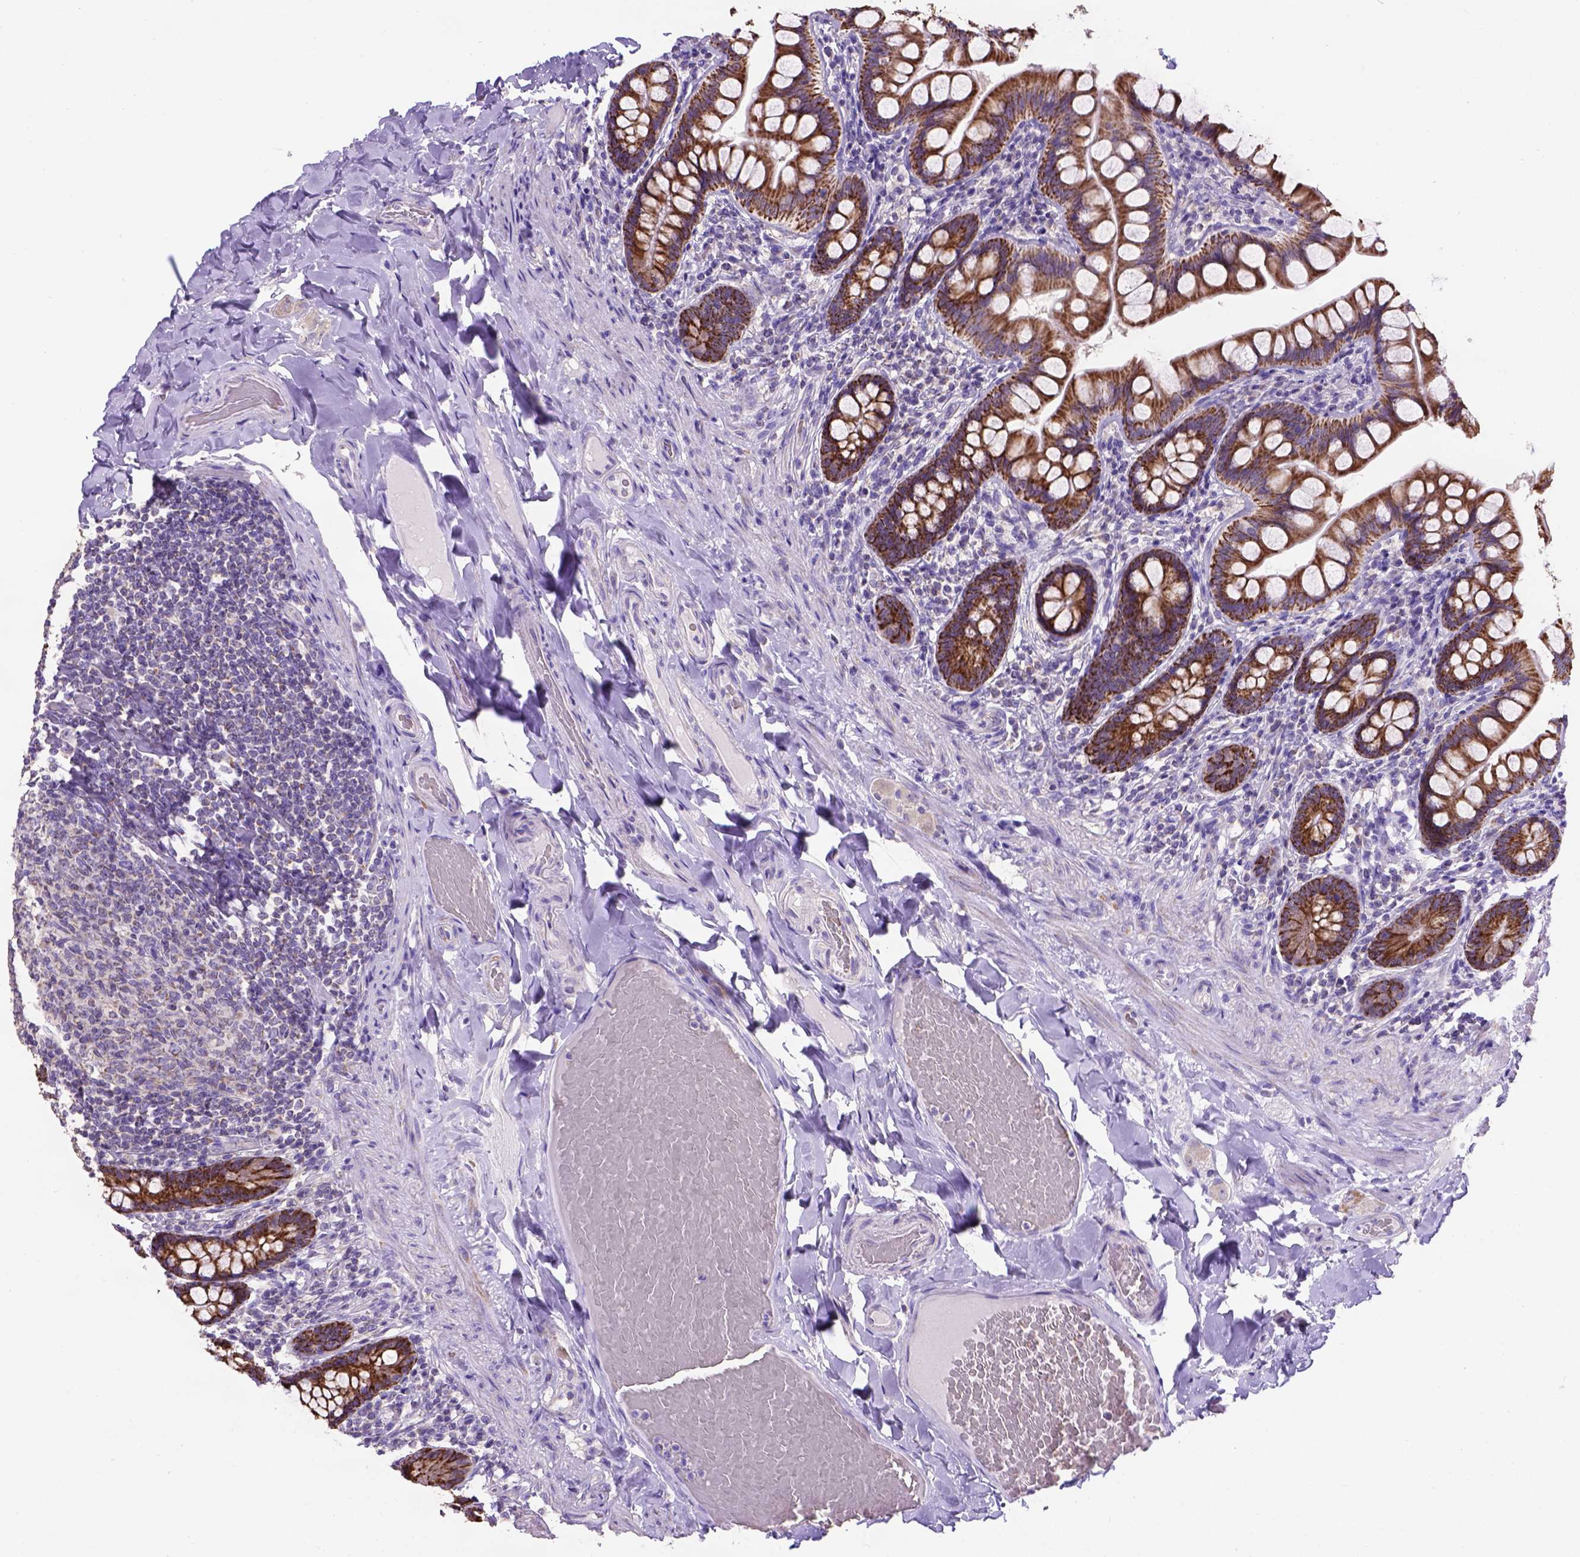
{"staining": {"intensity": "strong", "quantity": ">75%", "location": "cytoplasmic/membranous"}, "tissue": "small intestine", "cell_type": "Glandular cells", "image_type": "normal", "snomed": [{"axis": "morphology", "description": "Normal tissue, NOS"}, {"axis": "topography", "description": "Small intestine"}], "caption": "Small intestine stained with immunohistochemistry (IHC) demonstrates strong cytoplasmic/membranous expression in approximately >75% of glandular cells.", "gene": "L2HGDH", "patient": {"sex": "male", "age": 70}}